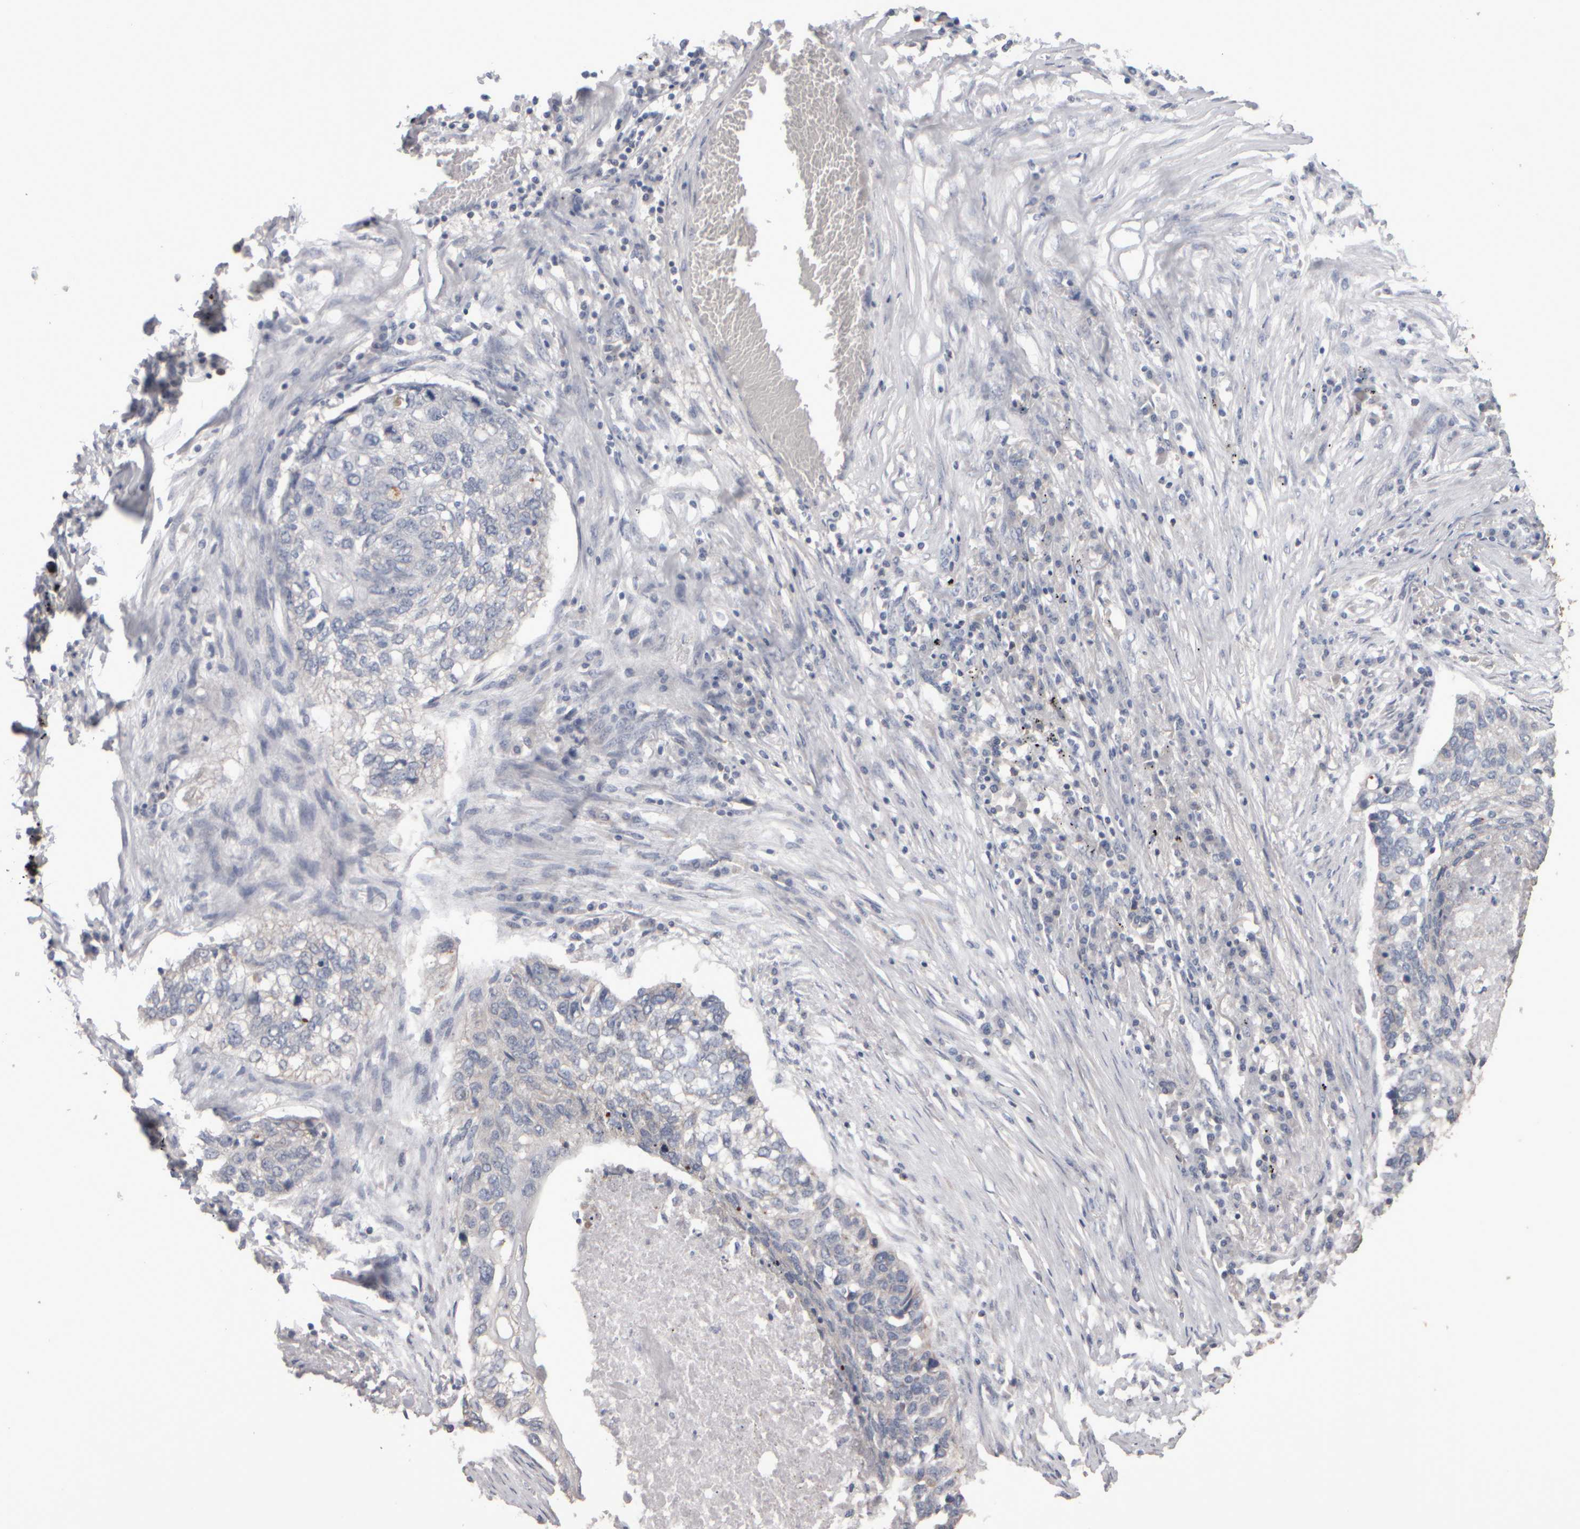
{"staining": {"intensity": "weak", "quantity": "<25%", "location": "cytoplasmic/membranous"}, "tissue": "lung cancer", "cell_type": "Tumor cells", "image_type": "cancer", "snomed": [{"axis": "morphology", "description": "Squamous cell carcinoma, NOS"}, {"axis": "topography", "description": "Lung"}], "caption": "The photomicrograph reveals no staining of tumor cells in squamous cell carcinoma (lung).", "gene": "EPHX2", "patient": {"sex": "female", "age": 63}}